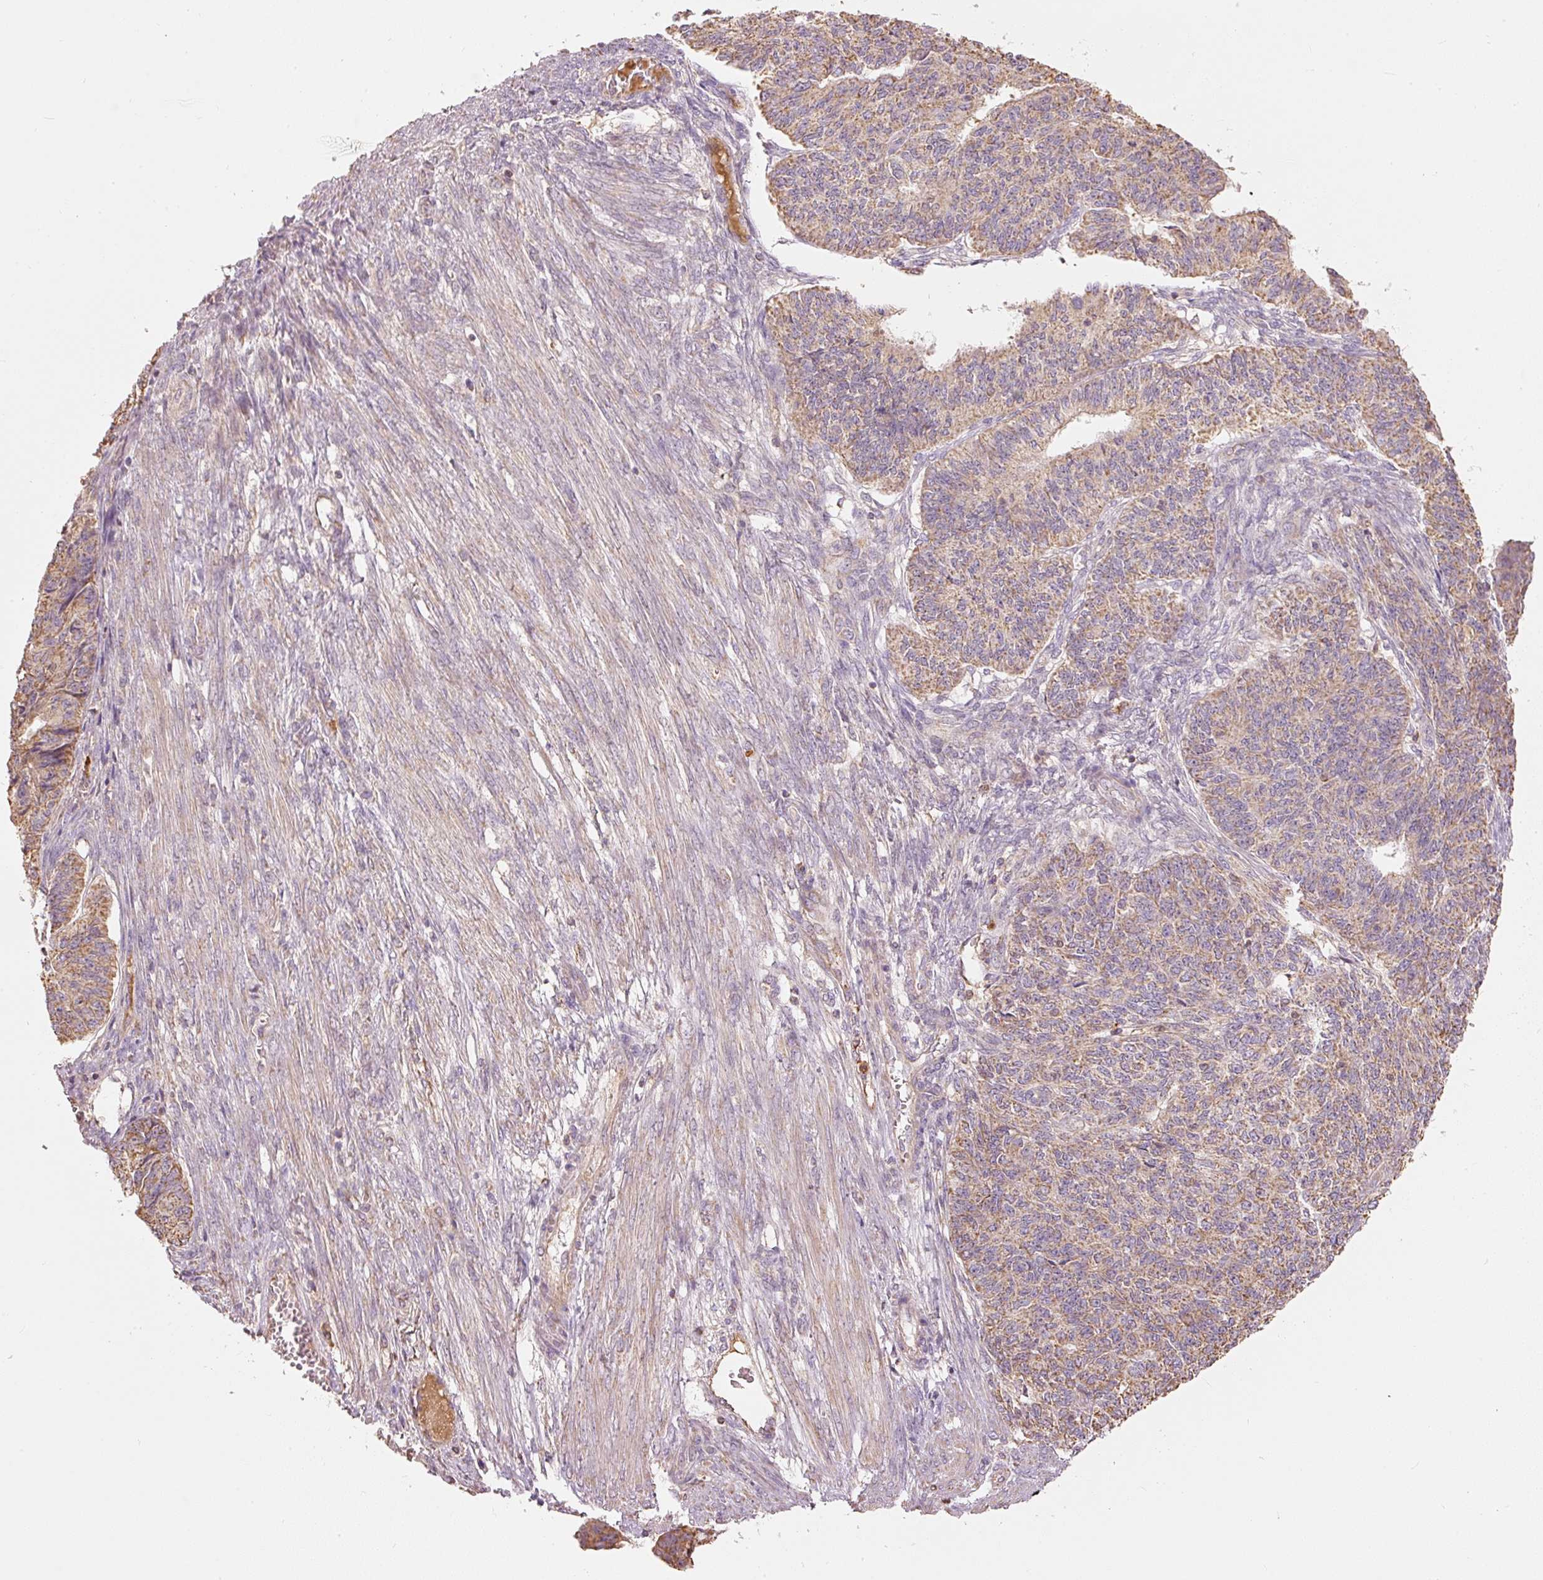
{"staining": {"intensity": "weak", "quantity": ">75%", "location": "cytoplasmic/membranous"}, "tissue": "endometrial cancer", "cell_type": "Tumor cells", "image_type": "cancer", "snomed": [{"axis": "morphology", "description": "Adenocarcinoma, NOS"}, {"axis": "topography", "description": "Endometrium"}], "caption": "Adenocarcinoma (endometrial) tissue demonstrates weak cytoplasmic/membranous positivity in approximately >75% of tumor cells, visualized by immunohistochemistry.", "gene": "PSENEN", "patient": {"sex": "female", "age": 32}}